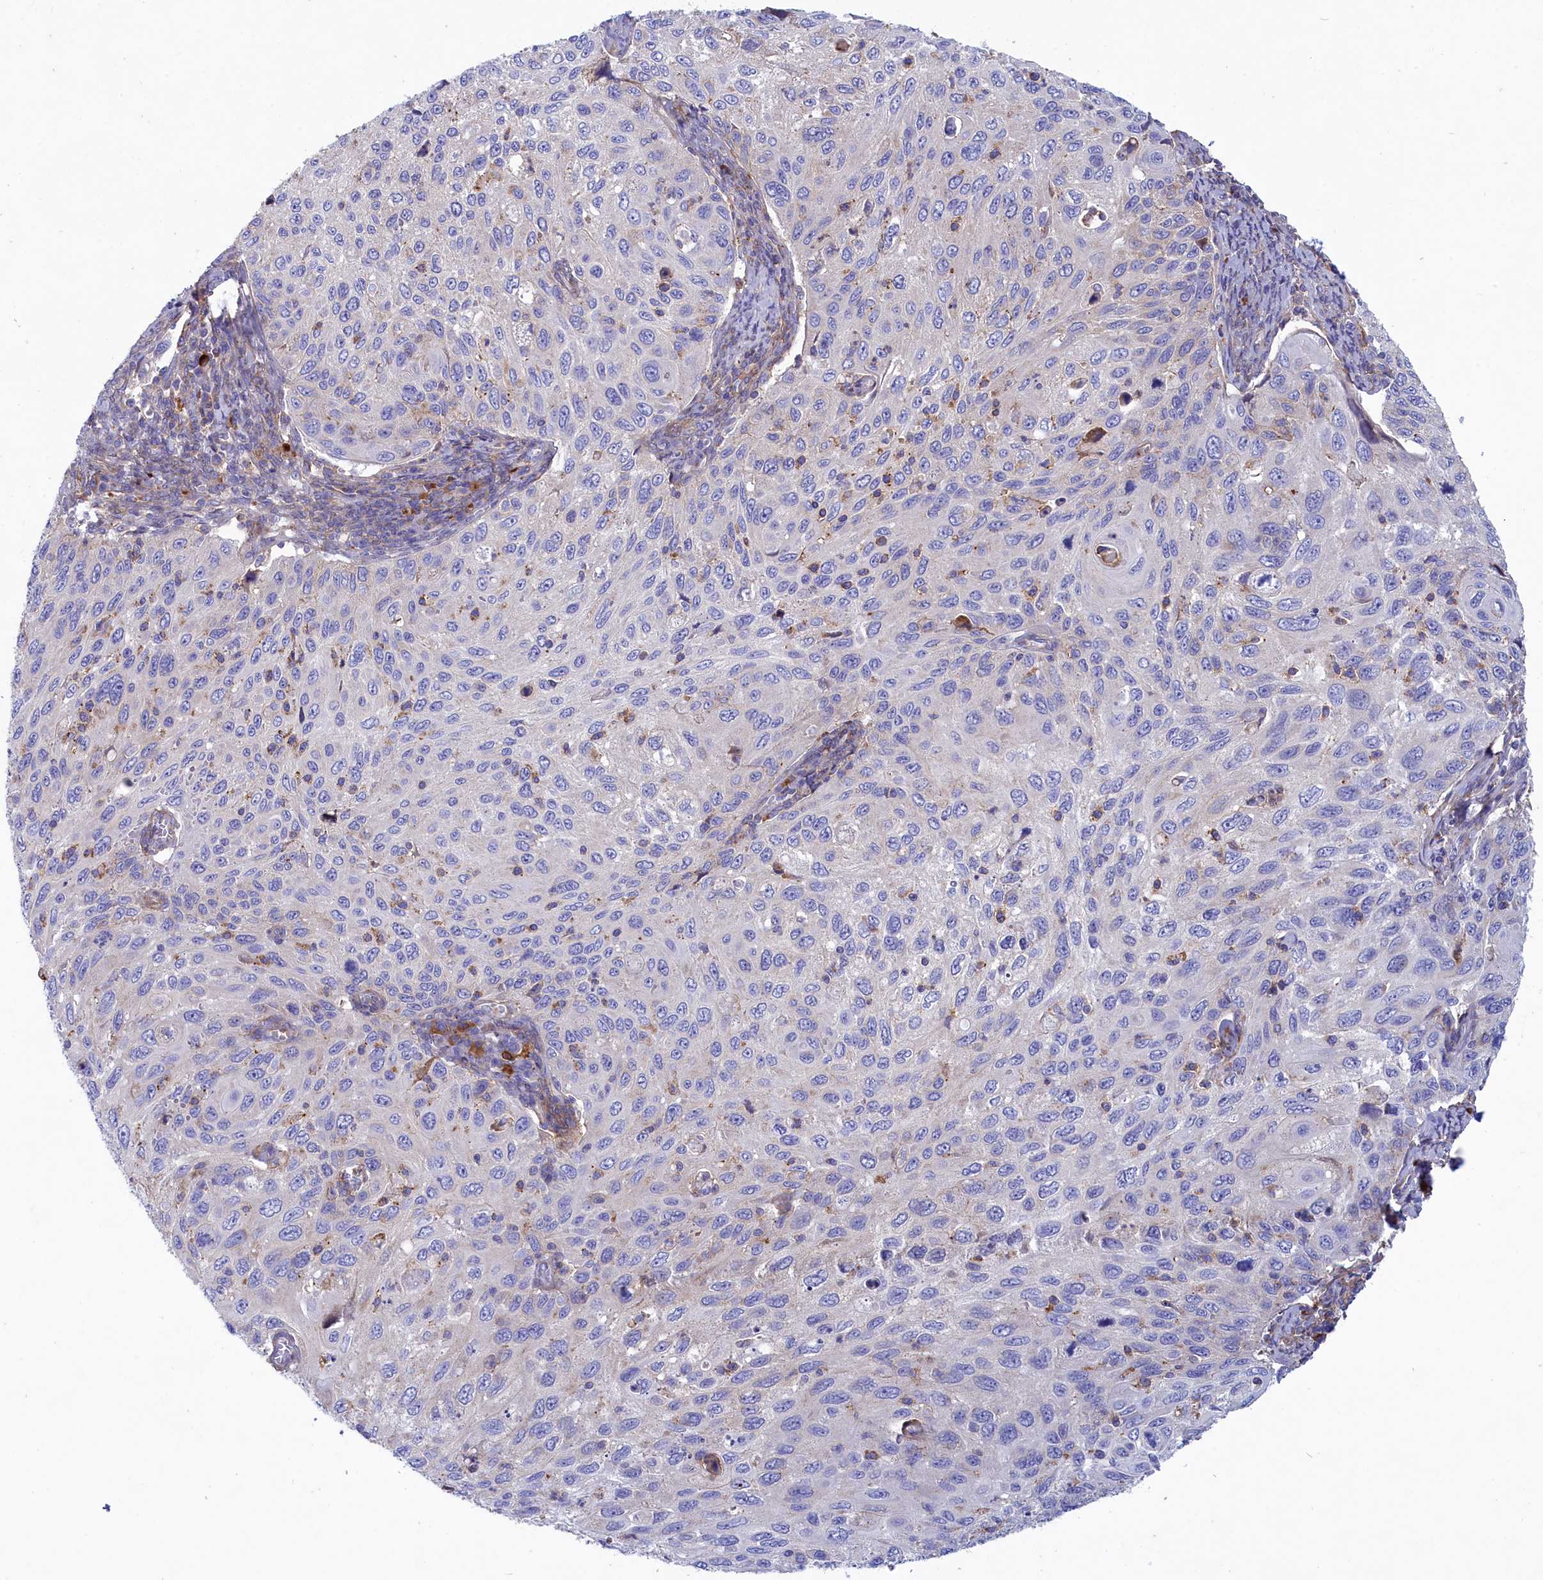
{"staining": {"intensity": "negative", "quantity": "none", "location": "none"}, "tissue": "cervical cancer", "cell_type": "Tumor cells", "image_type": "cancer", "snomed": [{"axis": "morphology", "description": "Squamous cell carcinoma, NOS"}, {"axis": "topography", "description": "Cervix"}], "caption": "IHC micrograph of neoplastic tissue: cervical cancer (squamous cell carcinoma) stained with DAB (3,3'-diaminobenzidine) reveals no significant protein positivity in tumor cells.", "gene": "SCAMP4", "patient": {"sex": "female", "age": 70}}